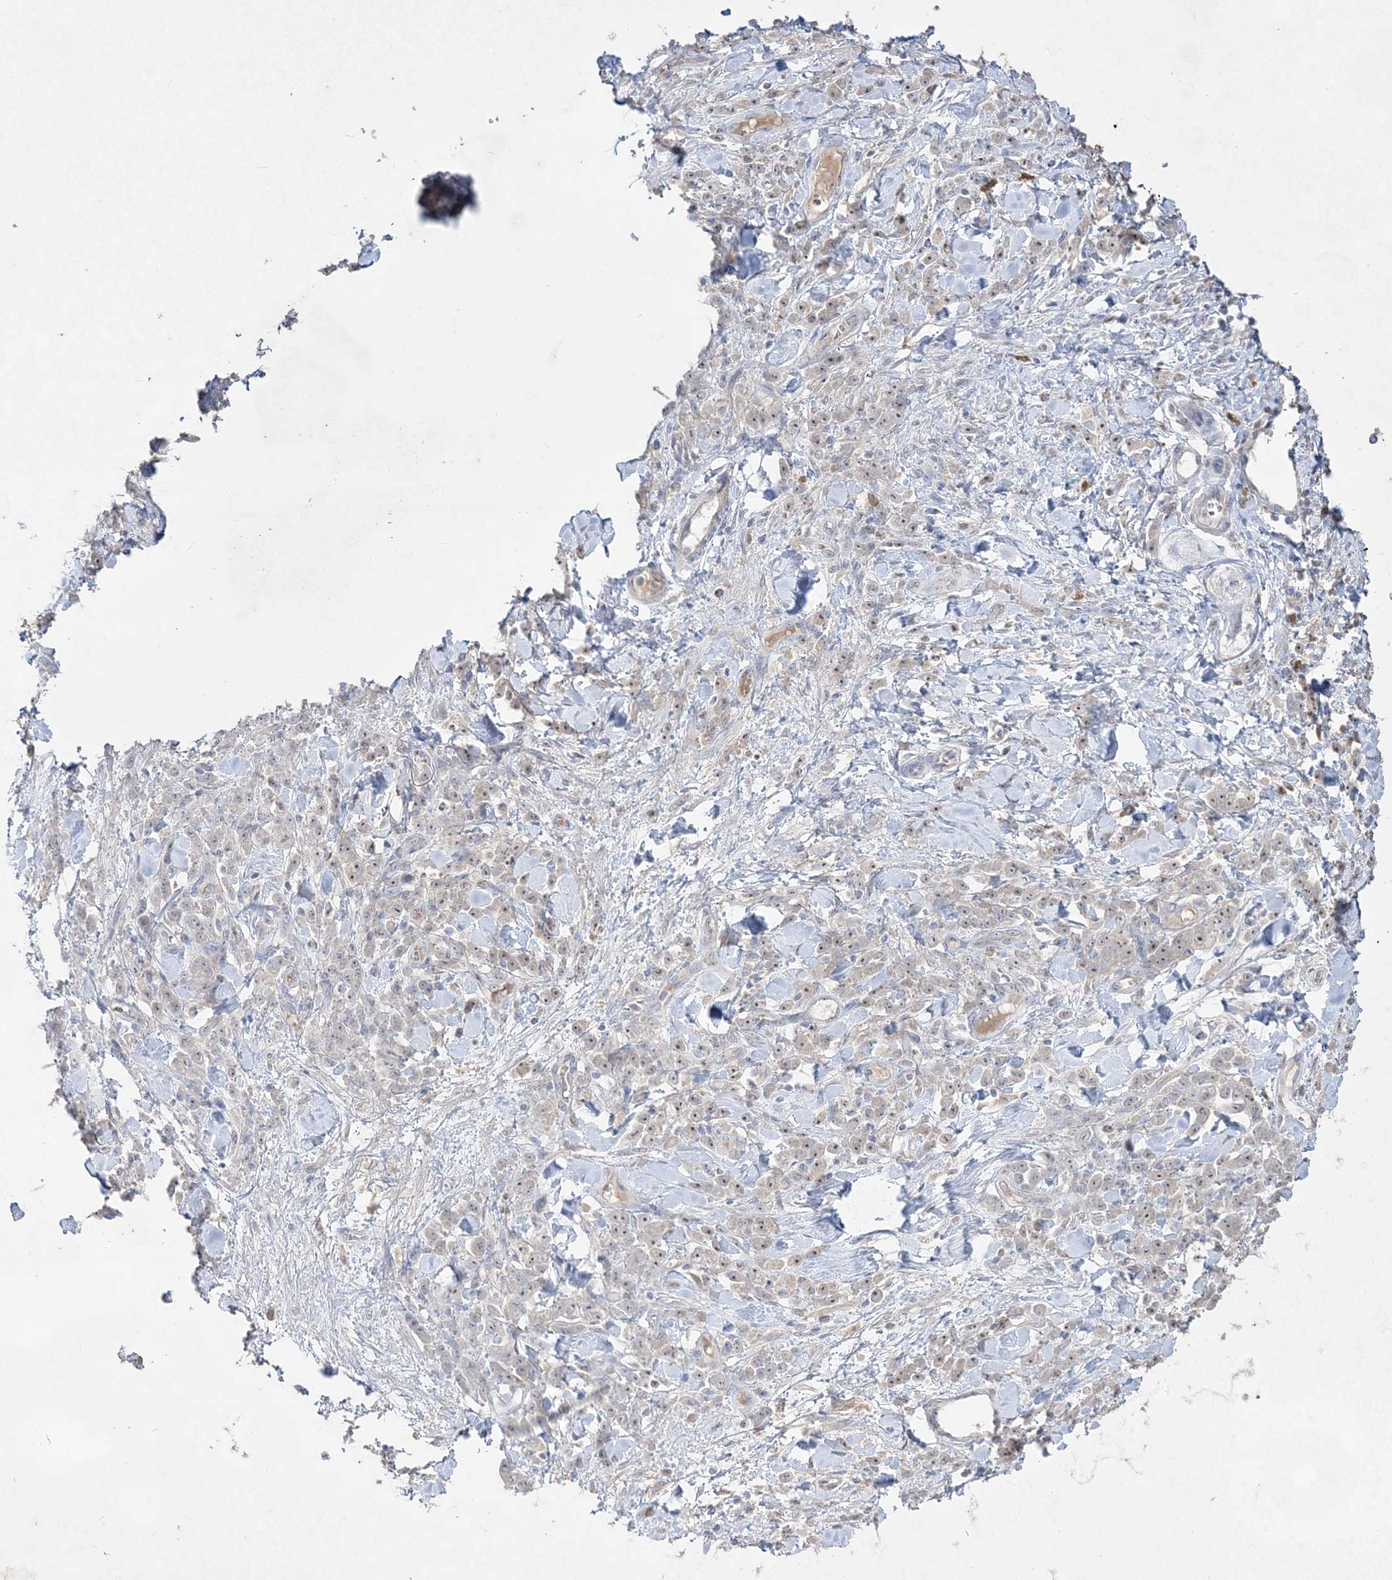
{"staining": {"intensity": "moderate", "quantity": "25%-75%", "location": "nuclear"}, "tissue": "stomach cancer", "cell_type": "Tumor cells", "image_type": "cancer", "snomed": [{"axis": "morphology", "description": "Normal tissue, NOS"}, {"axis": "morphology", "description": "Adenocarcinoma, NOS"}, {"axis": "topography", "description": "Stomach"}], "caption": "Human stomach cancer (adenocarcinoma) stained with a protein marker exhibits moderate staining in tumor cells.", "gene": "NOP16", "patient": {"sex": "male", "age": 82}}